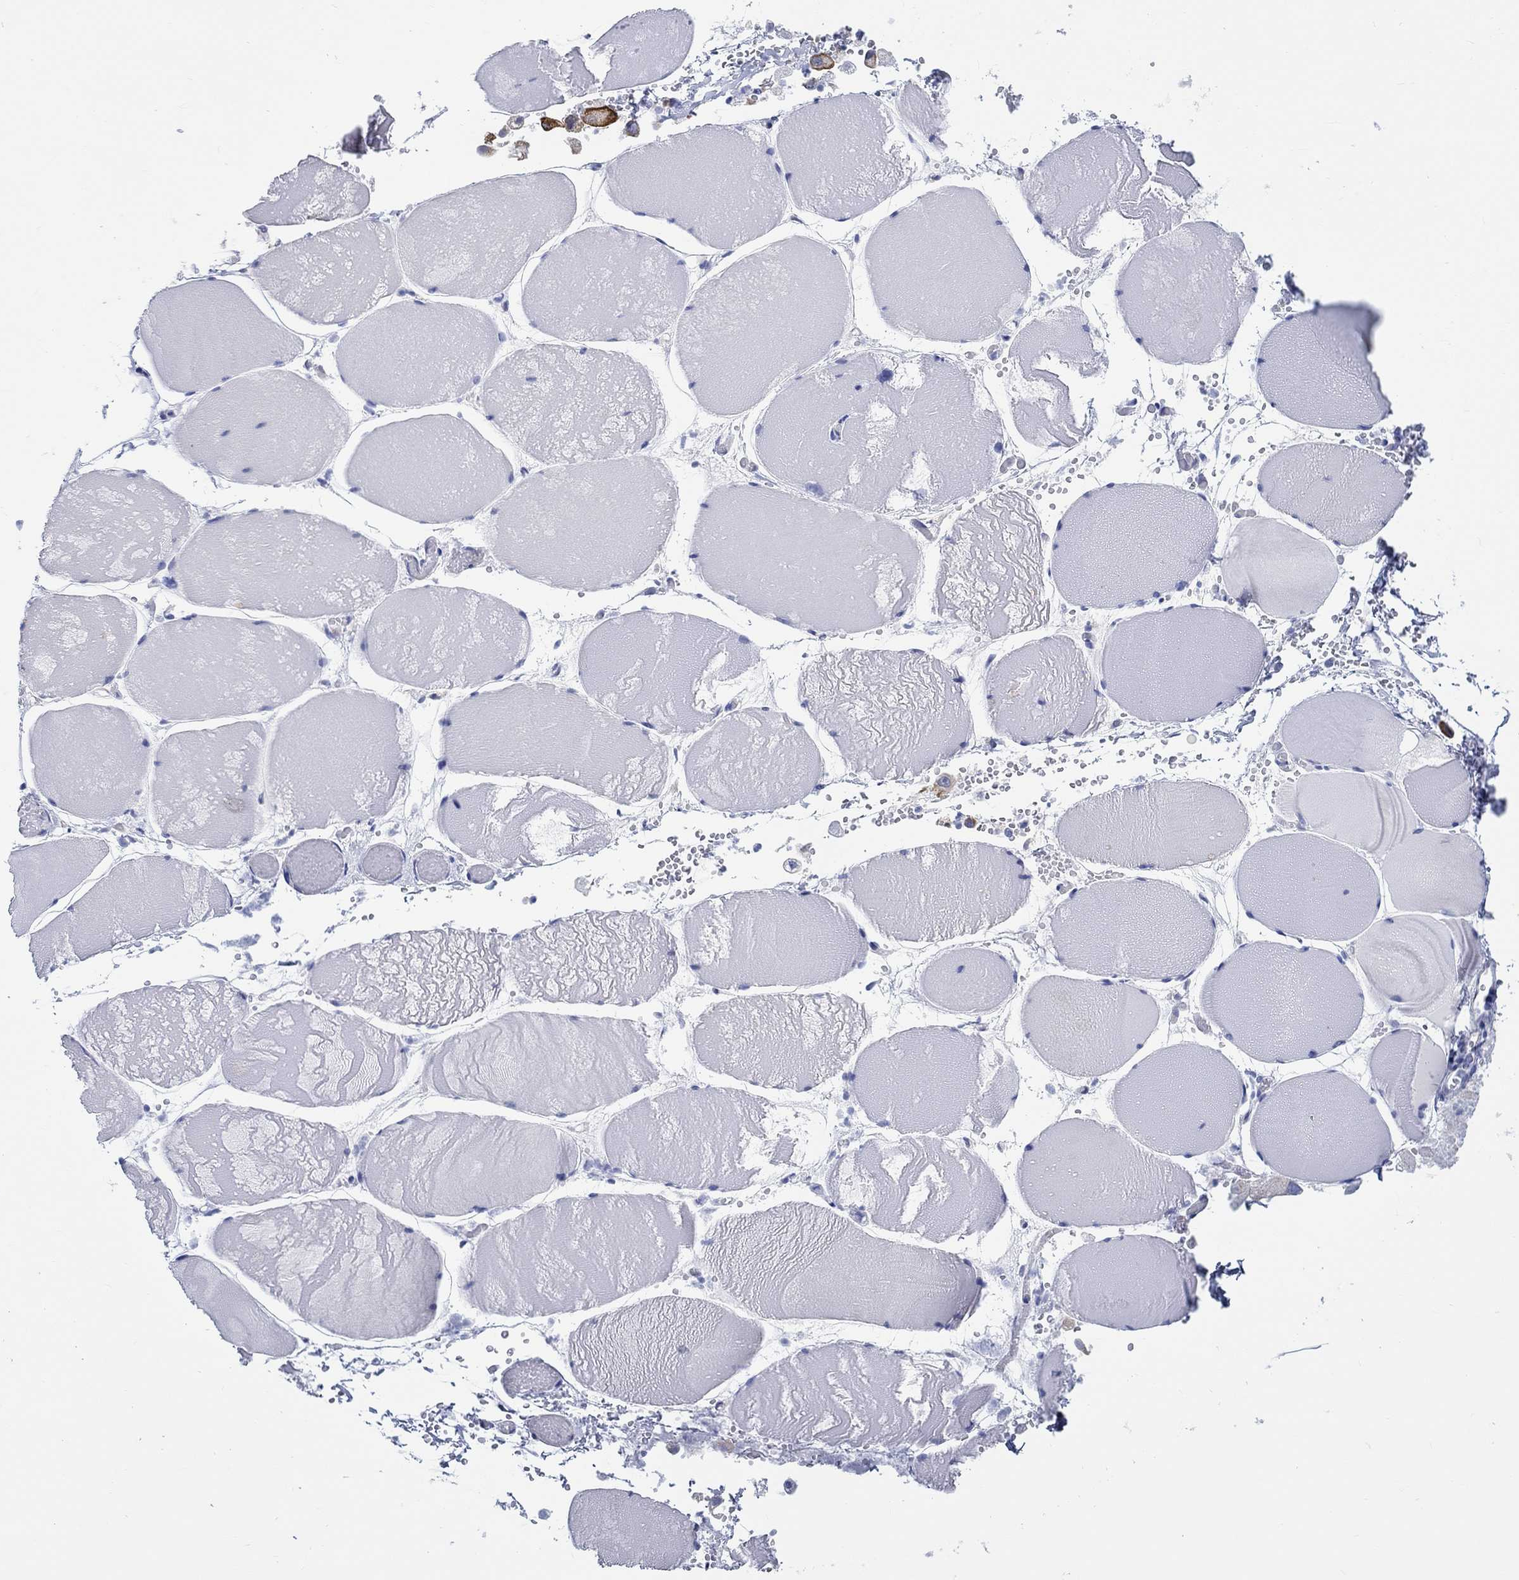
{"staining": {"intensity": "negative", "quantity": "none", "location": "none"}, "tissue": "skeletal muscle", "cell_type": "Myocytes", "image_type": "normal", "snomed": [{"axis": "morphology", "description": "Normal tissue, NOS"}, {"axis": "morphology", "description": "Malignant melanoma, Metastatic site"}, {"axis": "topography", "description": "Skeletal muscle"}], "caption": "Immunohistochemistry photomicrograph of unremarkable skeletal muscle stained for a protein (brown), which shows no expression in myocytes. Nuclei are stained in blue.", "gene": "RD3L", "patient": {"sex": "male", "age": 50}}